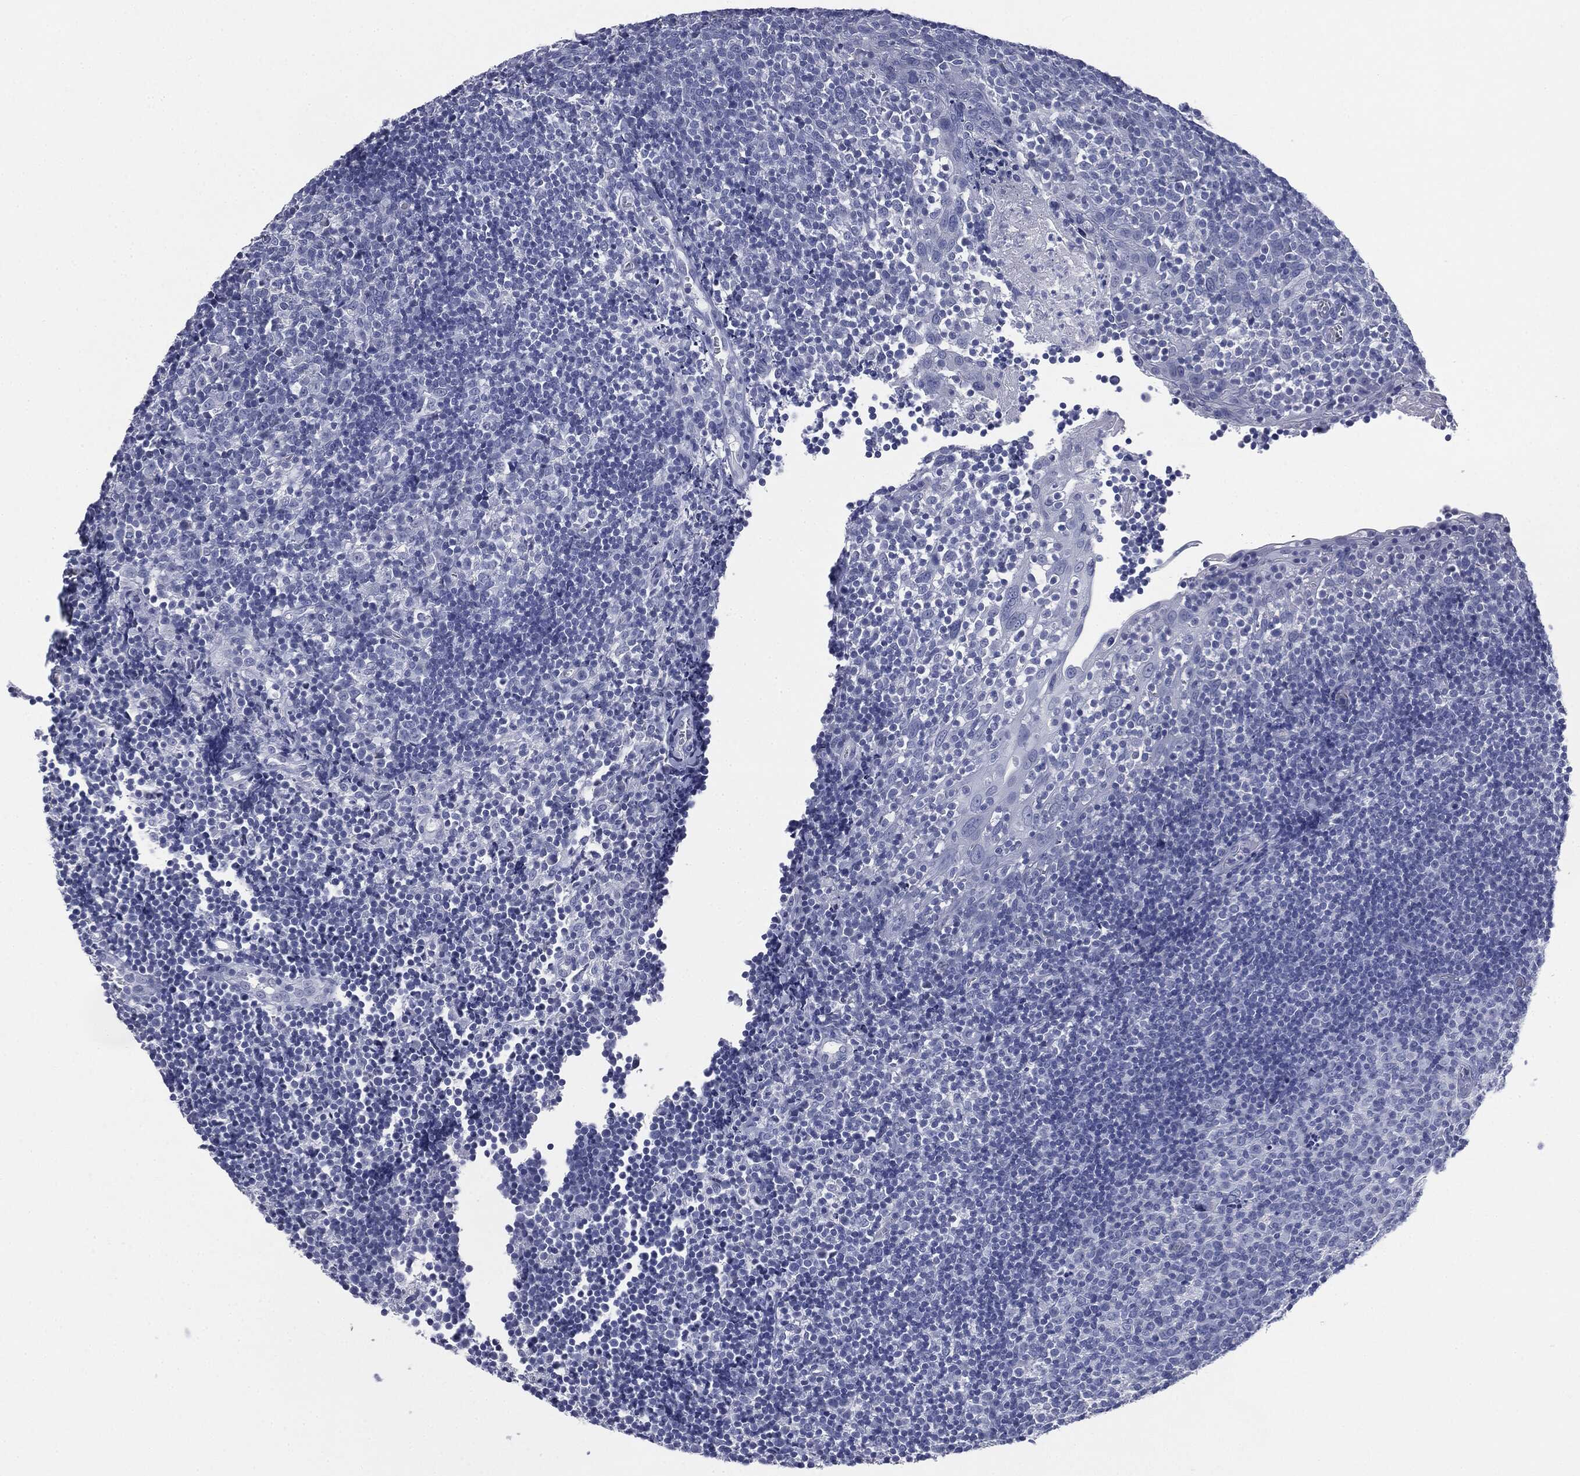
{"staining": {"intensity": "negative", "quantity": "none", "location": "none"}, "tissue": "tonsil", "cell_type": "Germinal center cells", "image_type": "normal", "snomed": [{"axis": "morphology", "description": "Normal tissue, NOS"}, {"axis": "topography", "description": "Tonsil"}], "caption": "Immunohistochemistry micrograph of benign tonsil: tonsil stained with DAB demonstrates no significant protein expression in germinal center cells. The staining was performed using DAB (3,3'-diaminobenzidine) to visualize the protein expression in brown, while the nuclei were stained in blue with hematoxylin (Magnification: 20x).", "gene": "ATP2A1", "patient": {"sex": "female", "age": 5}}